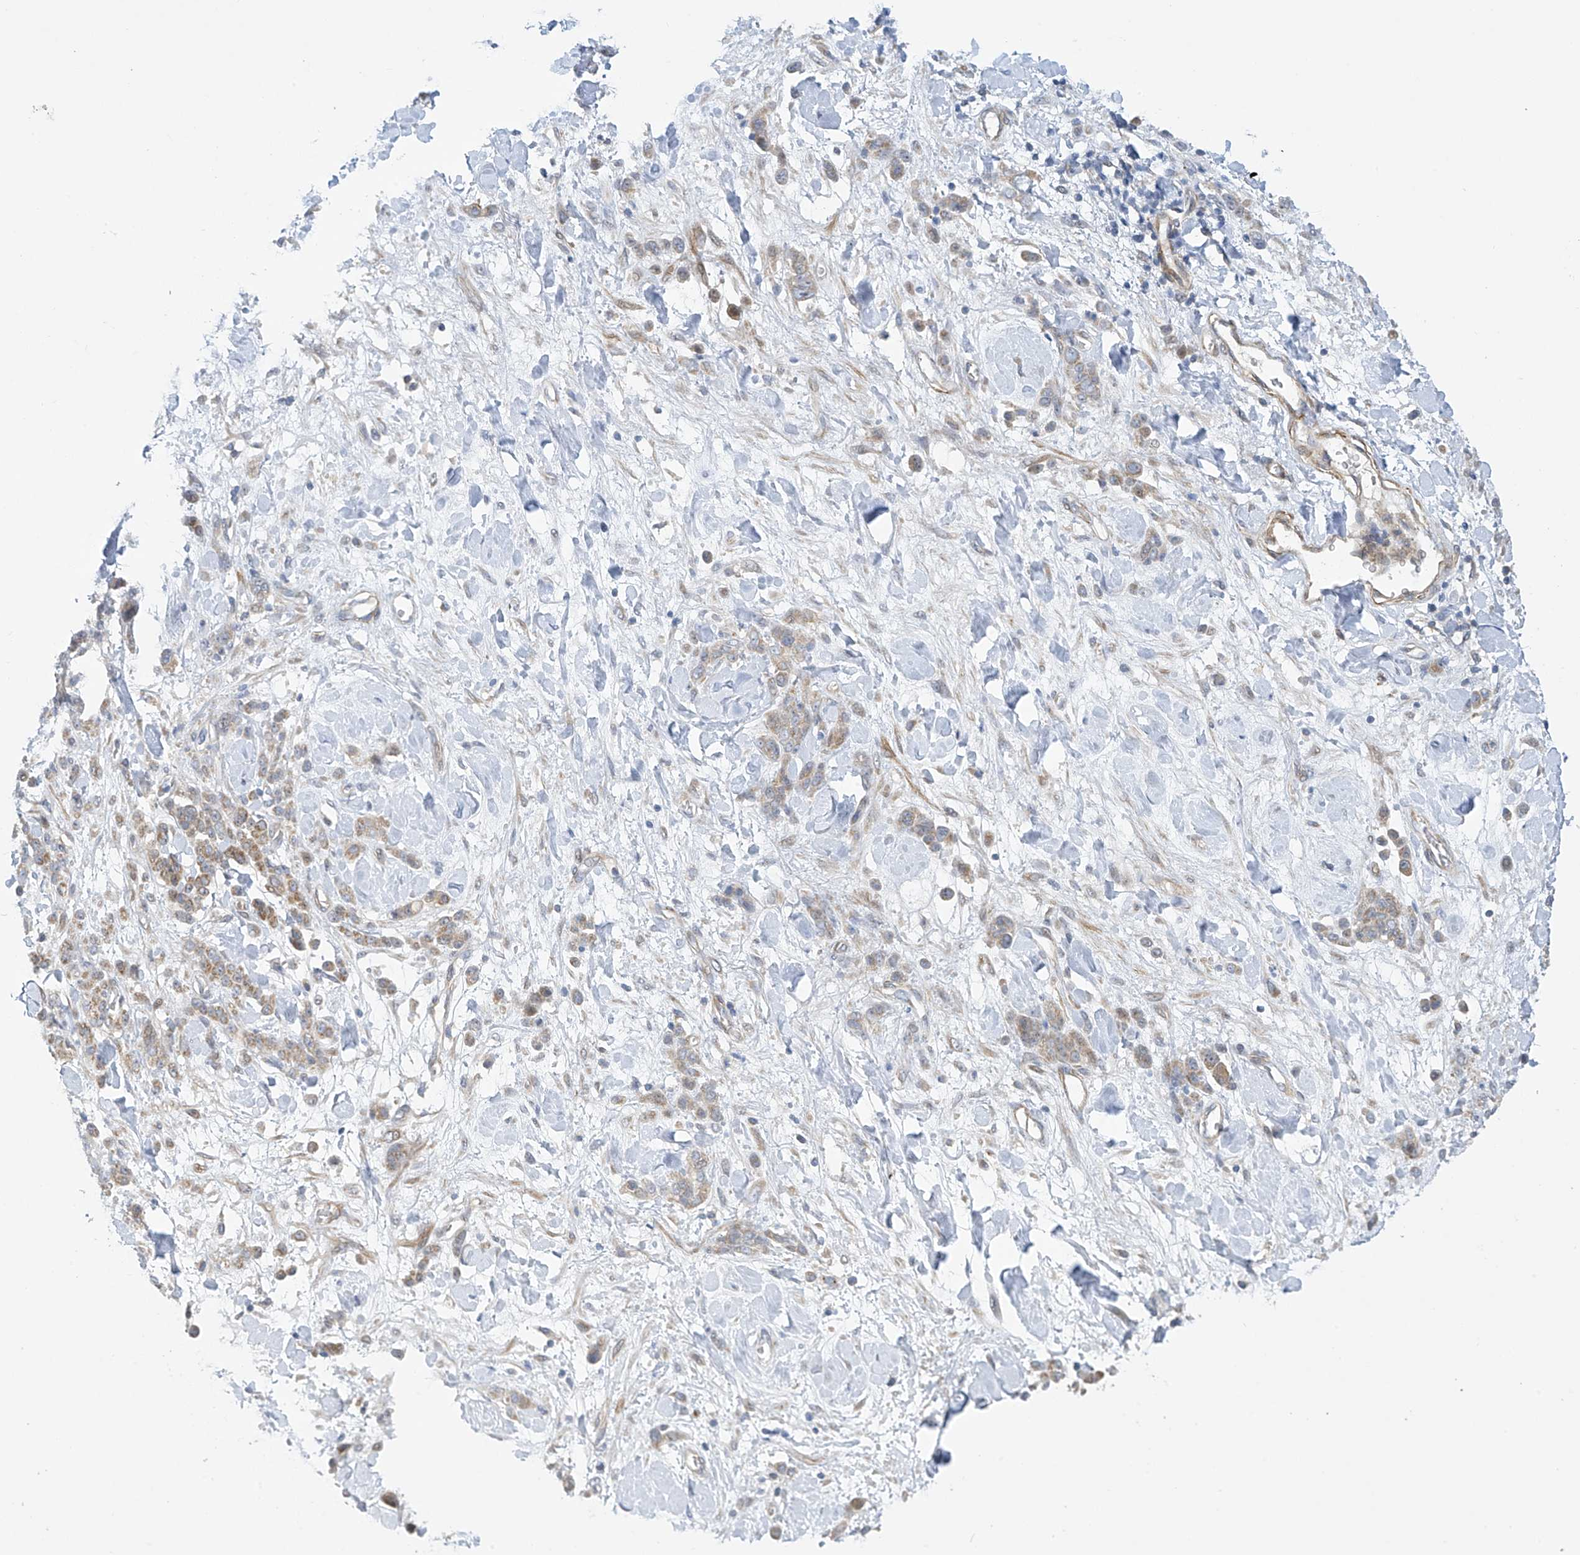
{"staining": {"intensity": "weak", "quantity": ">75%", "location": "cytoplasmic/membranous"}, "tissue": "stomach cancer", "cell_type": "Tumor cells", "image_type": "cancer", "snomed": [{"axis": "morphology", "description": "Normal tissue, NOS"}, {"axis": "morphology", "description": "Adenocarcinoma, NOS"}, {"axis": "topography", "description": "Stomach"}], "caption": "Weak cytoplasmic/membranous positivity for a protein is present in about >75% of tumor cells of stomach adenocarcinoma using immunohistochemistry (IHC).", "gene": "ZNF641", "patient": {"sex": "male", "age": 82}}